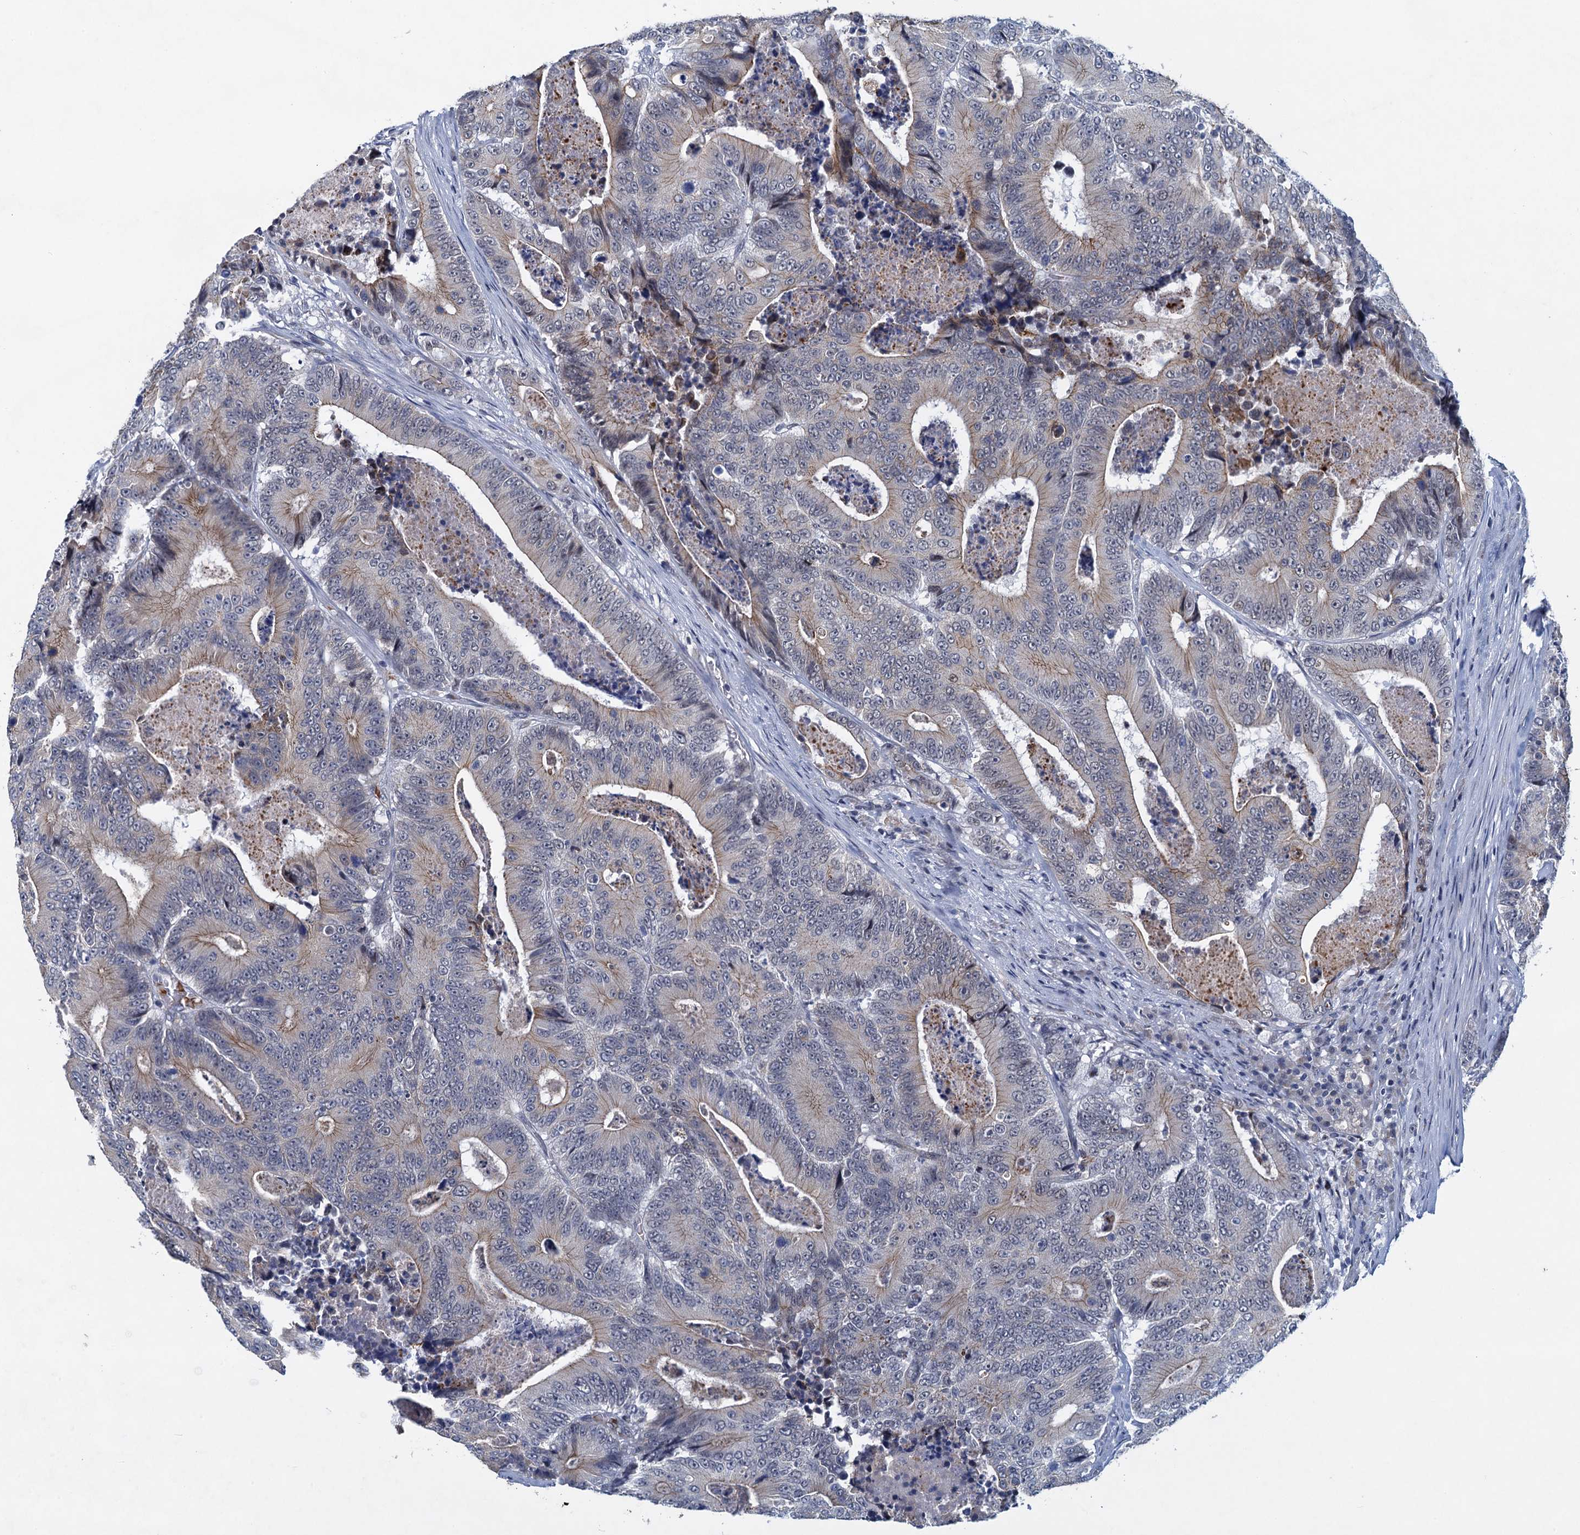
{"staining": {"intensity": "weak", "quantity": "<25%", "location": "cytoplasmic/membranous"}, "tissue": "colorectal cancer", "cell_type": "Tumor cells", "image_type": "cancer", "snomed": [{"axis": "morphology", "description": "Adenocarcinoma, NOS"}, {"axis": "topography", "description": "Colon"}], "caption": "Protein analysis of colorectal adenocarcinoma demonstrates no significant expression in tumor cells.", "gene": "ATOSA", "patient": {"sex": "male", "age": 83}}